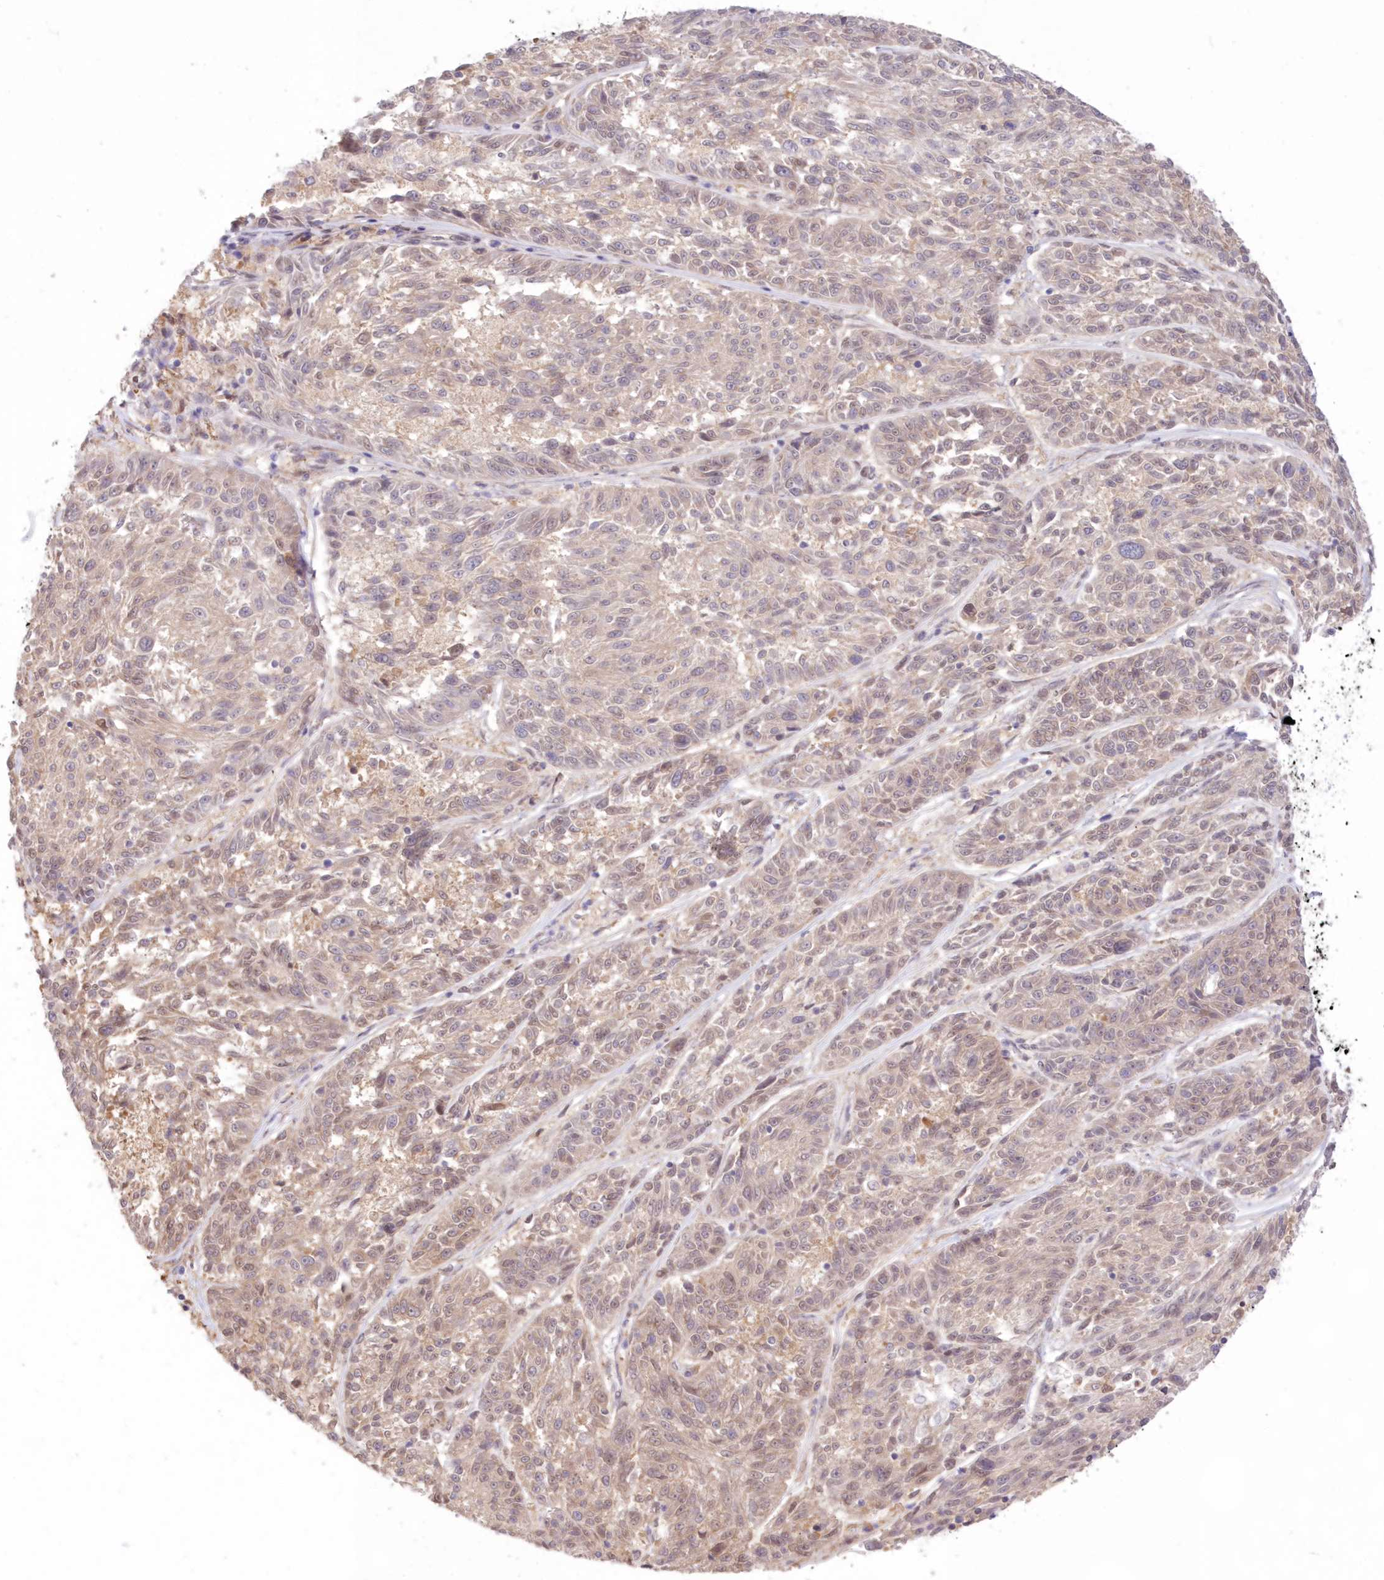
{"staining": {"intensity": "weak", "quantity": "25%-75%", "location": "nuclear"}, "tissue": "melanoma", "cell_type": "Tumor cells", "image_type": "cancer", "snomed": [{"axis": "morphology", "description": "Malignant melanoma, NOS"}, {"axis": "topography", "description": "Skin"}], "caption": "The immunohistochemical stain labels weak nuclear expression in tumor cells of melanoma tissue.", "gene": "RNPEP", "patient": {"sex": "male", "age": 53}}